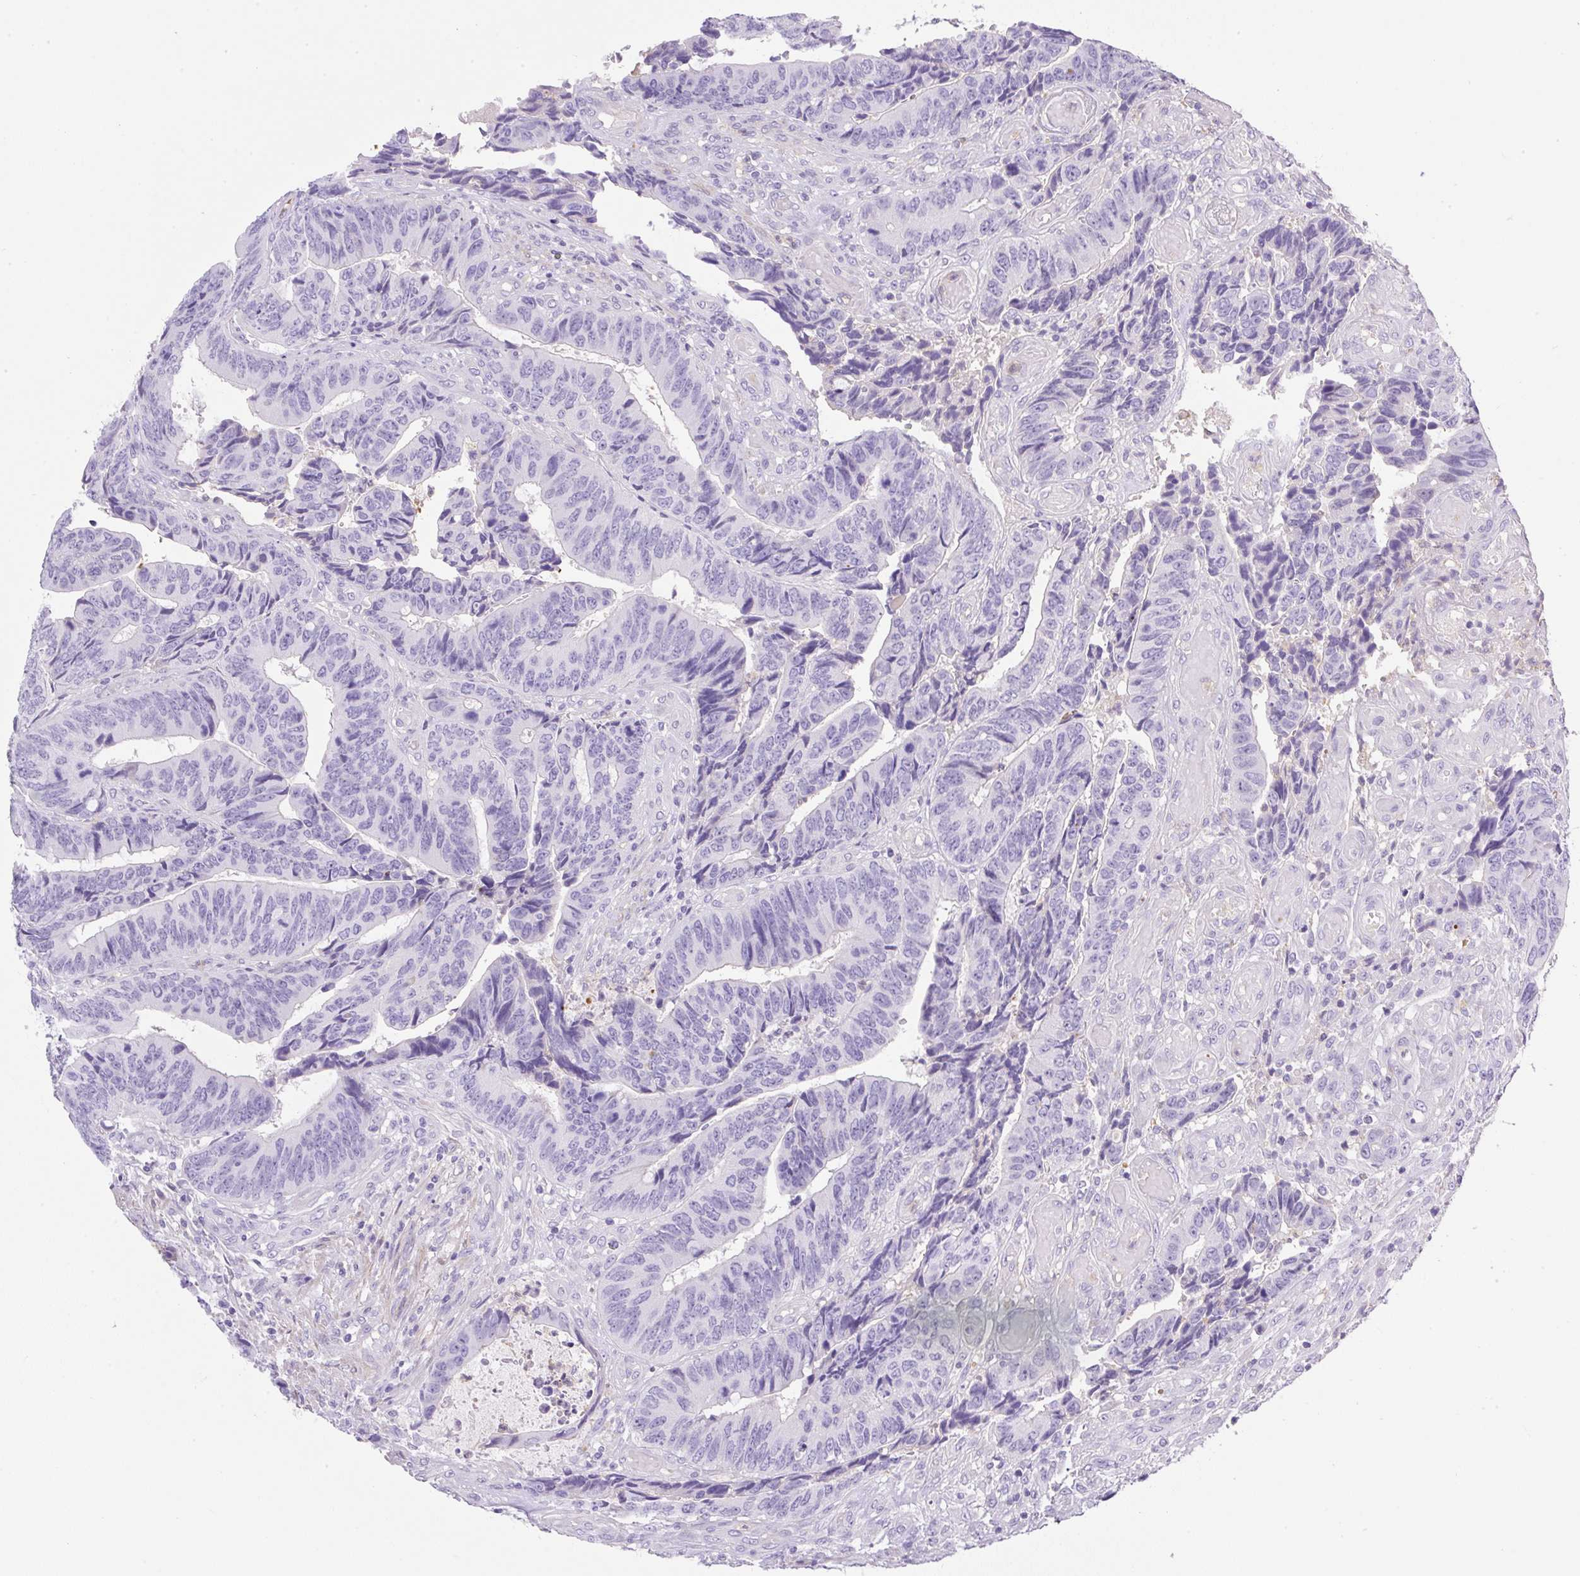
{"staining": {"intensity": "negative", "quantity": "none", "location": "none"}, "tissue": "colorectal cancer", "cell_type": "Tumor cells", "image_type": "cancer", "snomed": [{"axis": "morphology", "description": "Adenocarcinoma, NOS"}, {"axis": "topography", "description": "Colon"}], "caption": "Protein analysis of colorectal cancer (adenocarcinoma) exhibits no significant expression in tumor cells.", "gene": "TDRD15", "patient": {"sex": "male", "age": 87}}